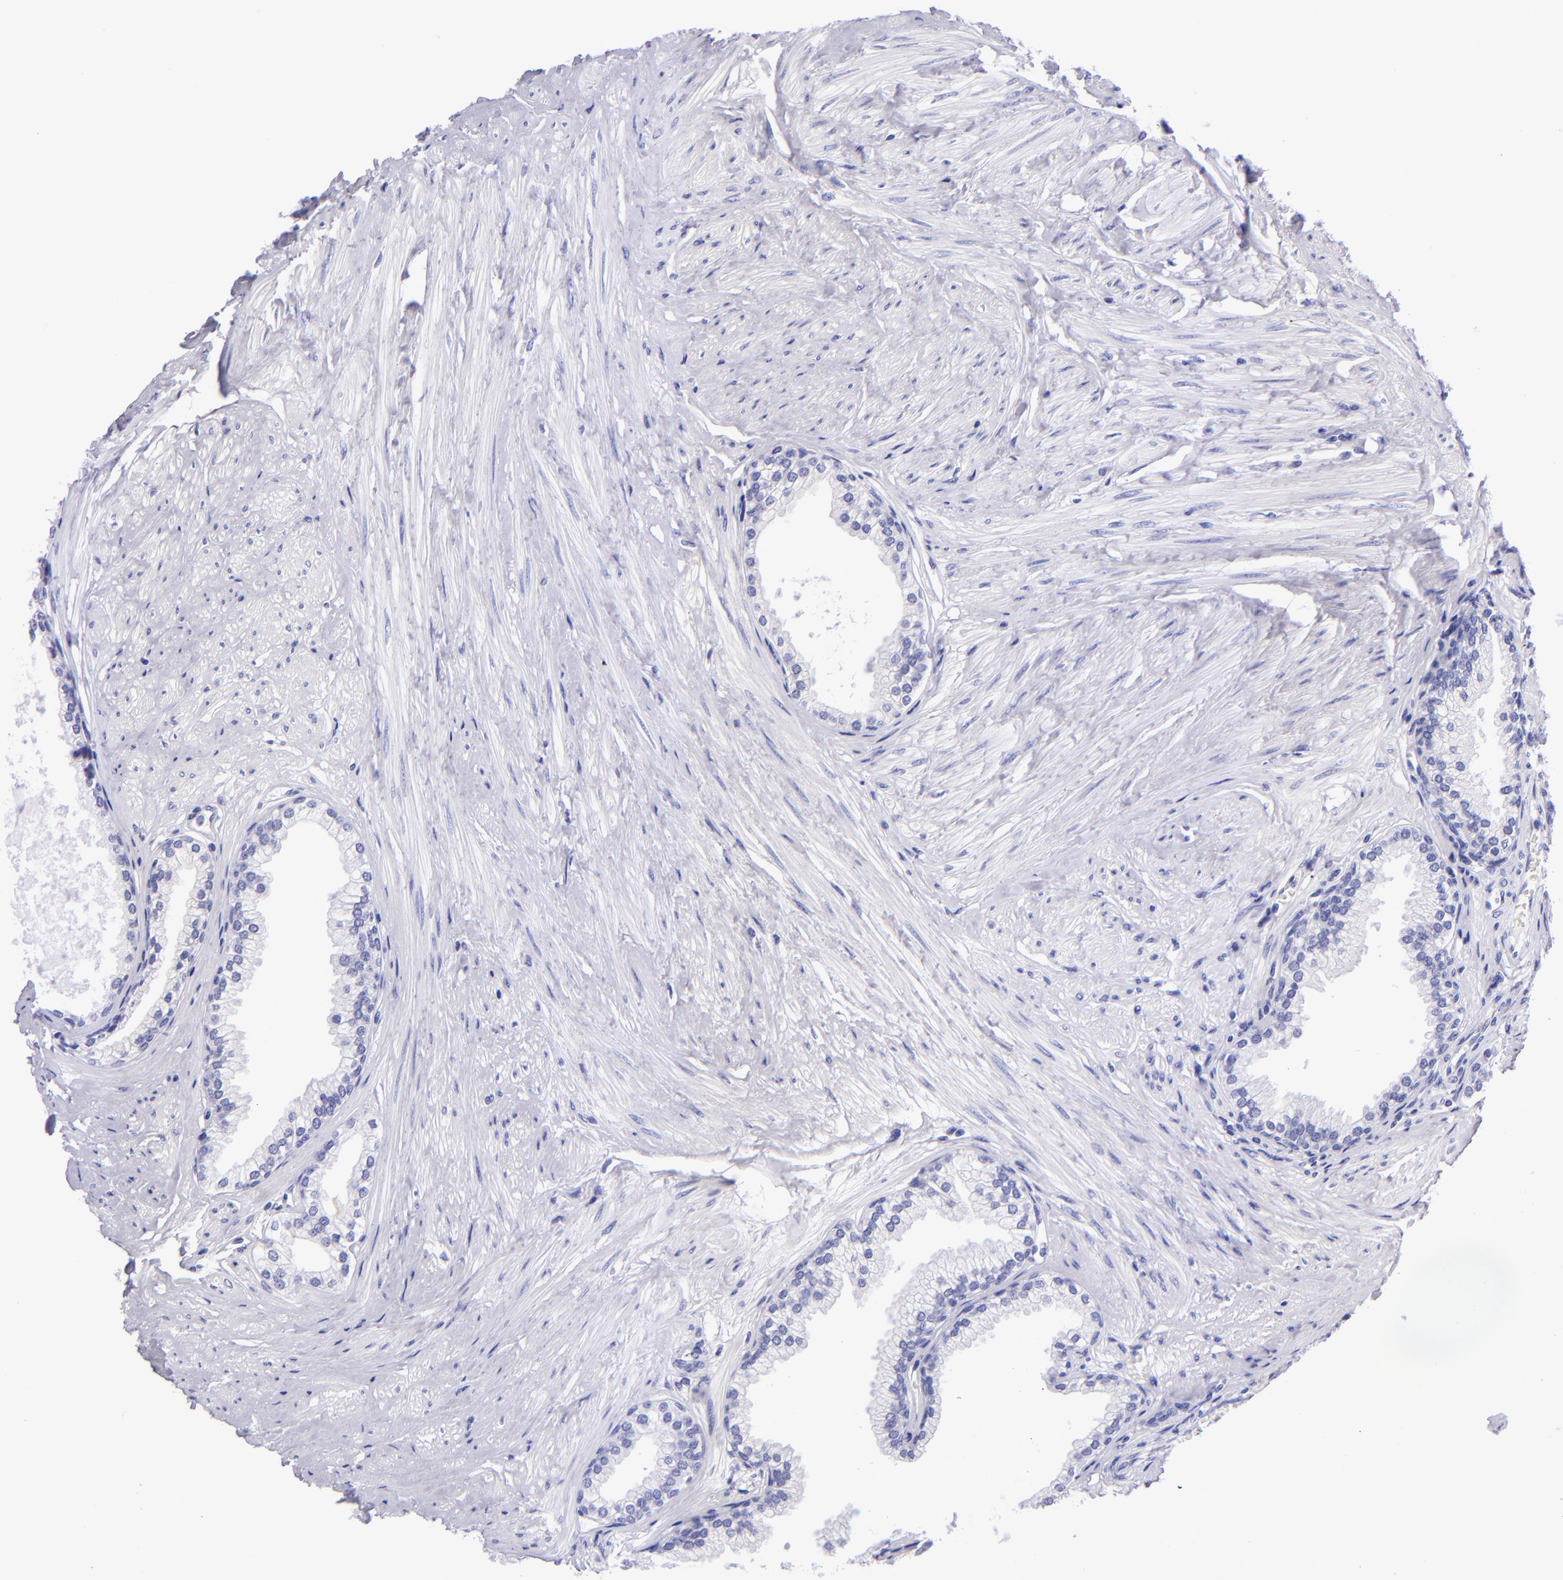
{"staining": {"intensity": "negative", "quantity": "none", "location": "none"}, "tissue": "prostate", "cell_type": "Glandular cells", "image_type": "normal", "snomed": [{"axis": "morphology", "description": "Normal tissue, NOS"}, {"axis": "topography", "description": "Prostate"}], "caption": "Immunohistochemistry photomicrograph of benign prostate: prostate stained with DAB (3,3'-diaminobenzidine) demonstrates no significant protein staining in glandular cells. (DAB (3,3'-diaminobenzidine) IHC visualized using brightfield microscopy, high magnification).", "gene": "TYRP1", "patient": {"sex": "male", "age": 64}}